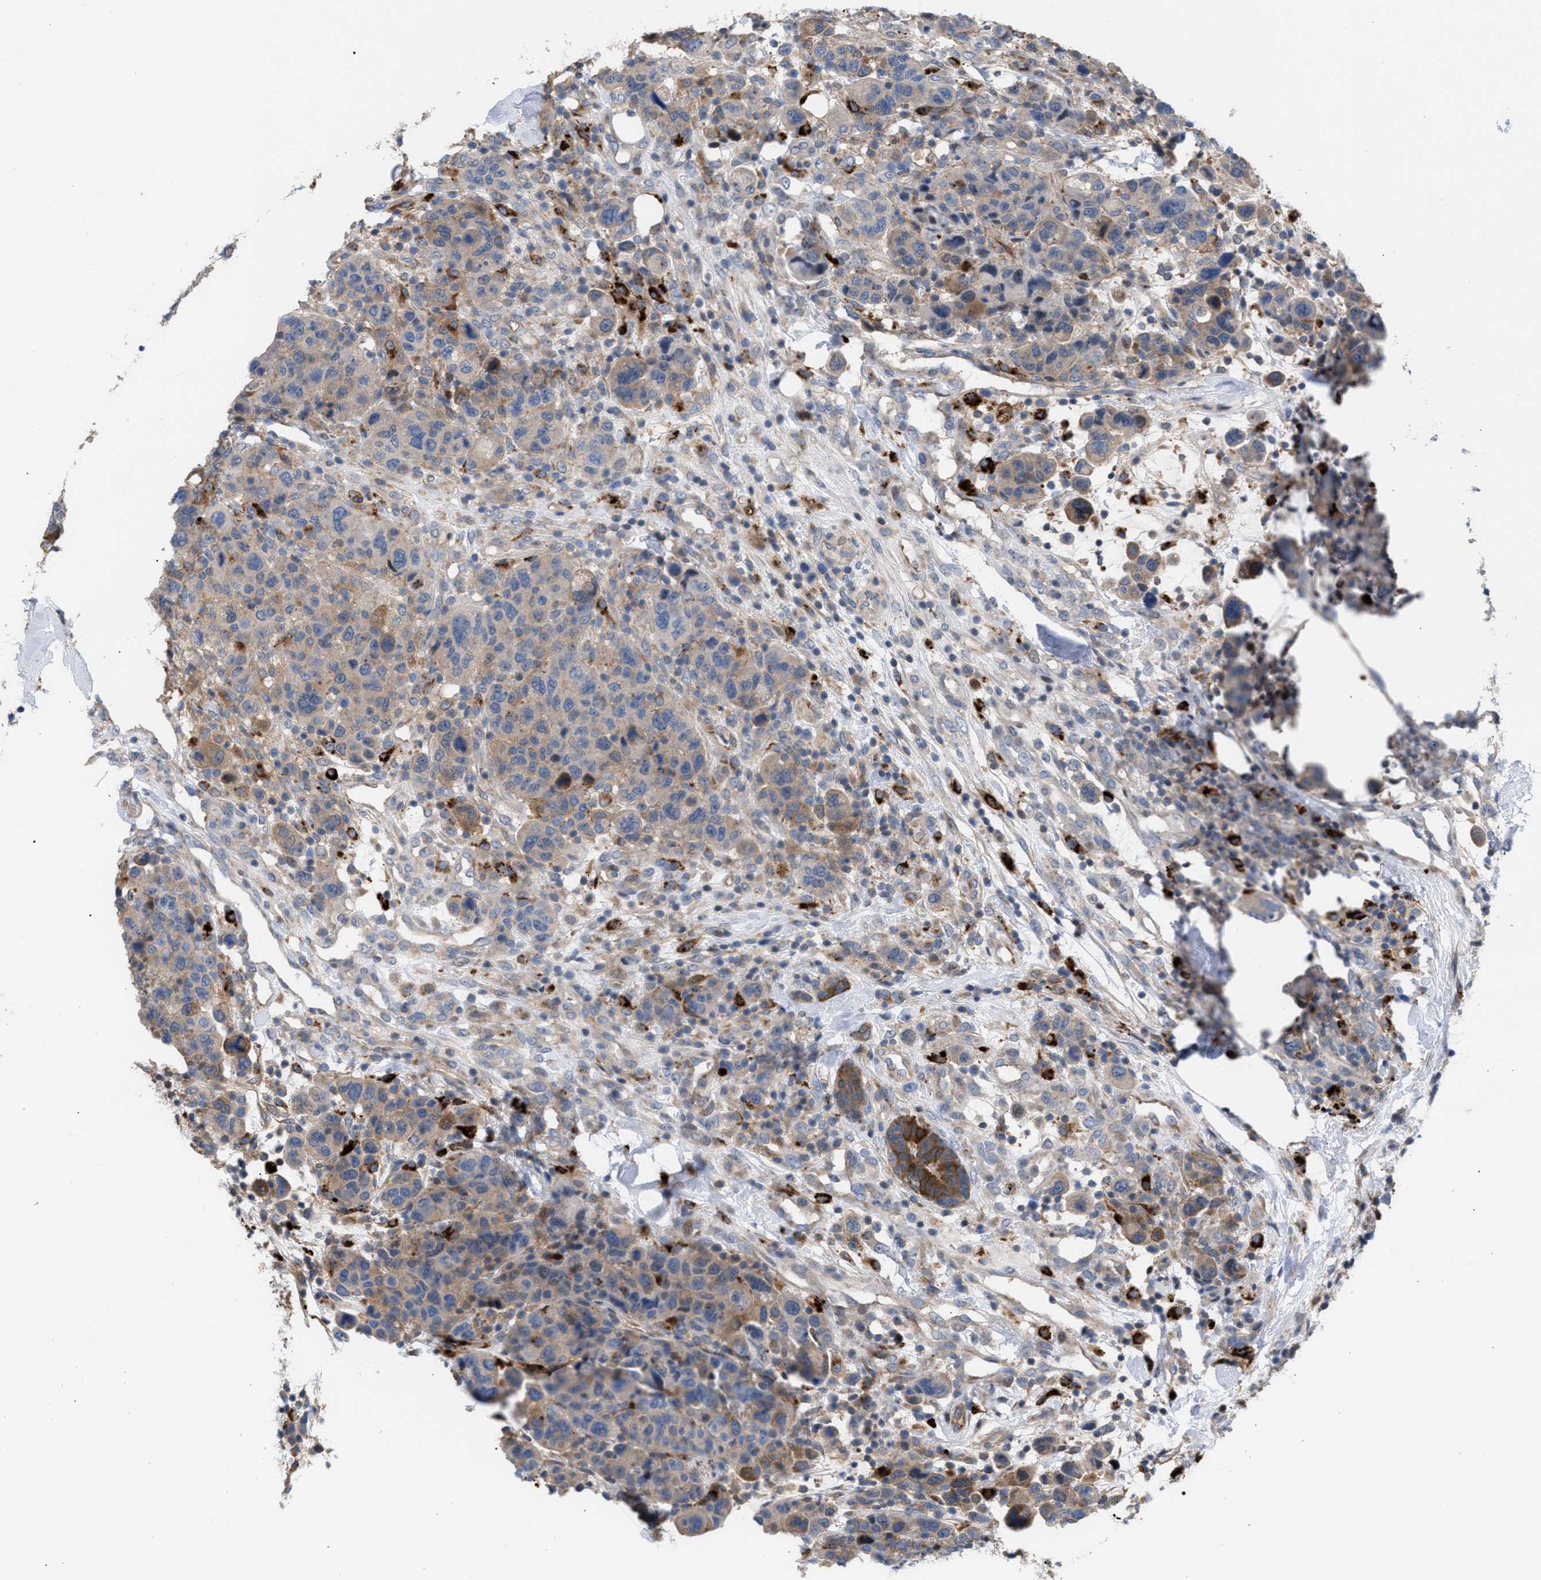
{"staining": {"intensity": "moderate", "quantity": "<25%", "location": "cytoplasmic/membranous"}, "tissue": "breast cancer", "cell_type": "Tumor cells", "image_type": "cancer", "snomed": [{"axis": "morphology", "description": "Duct carcinoma"}, {"axis": "topography", "description": "Breast"}], "caption": "Intraductal carcinoma (breast) stained for a protein exhibits moderate cytoplasmic/membranous positivity in tumor cells.", "gene": "MBTD1", "patient": {"sex": "female", "age": 37}}